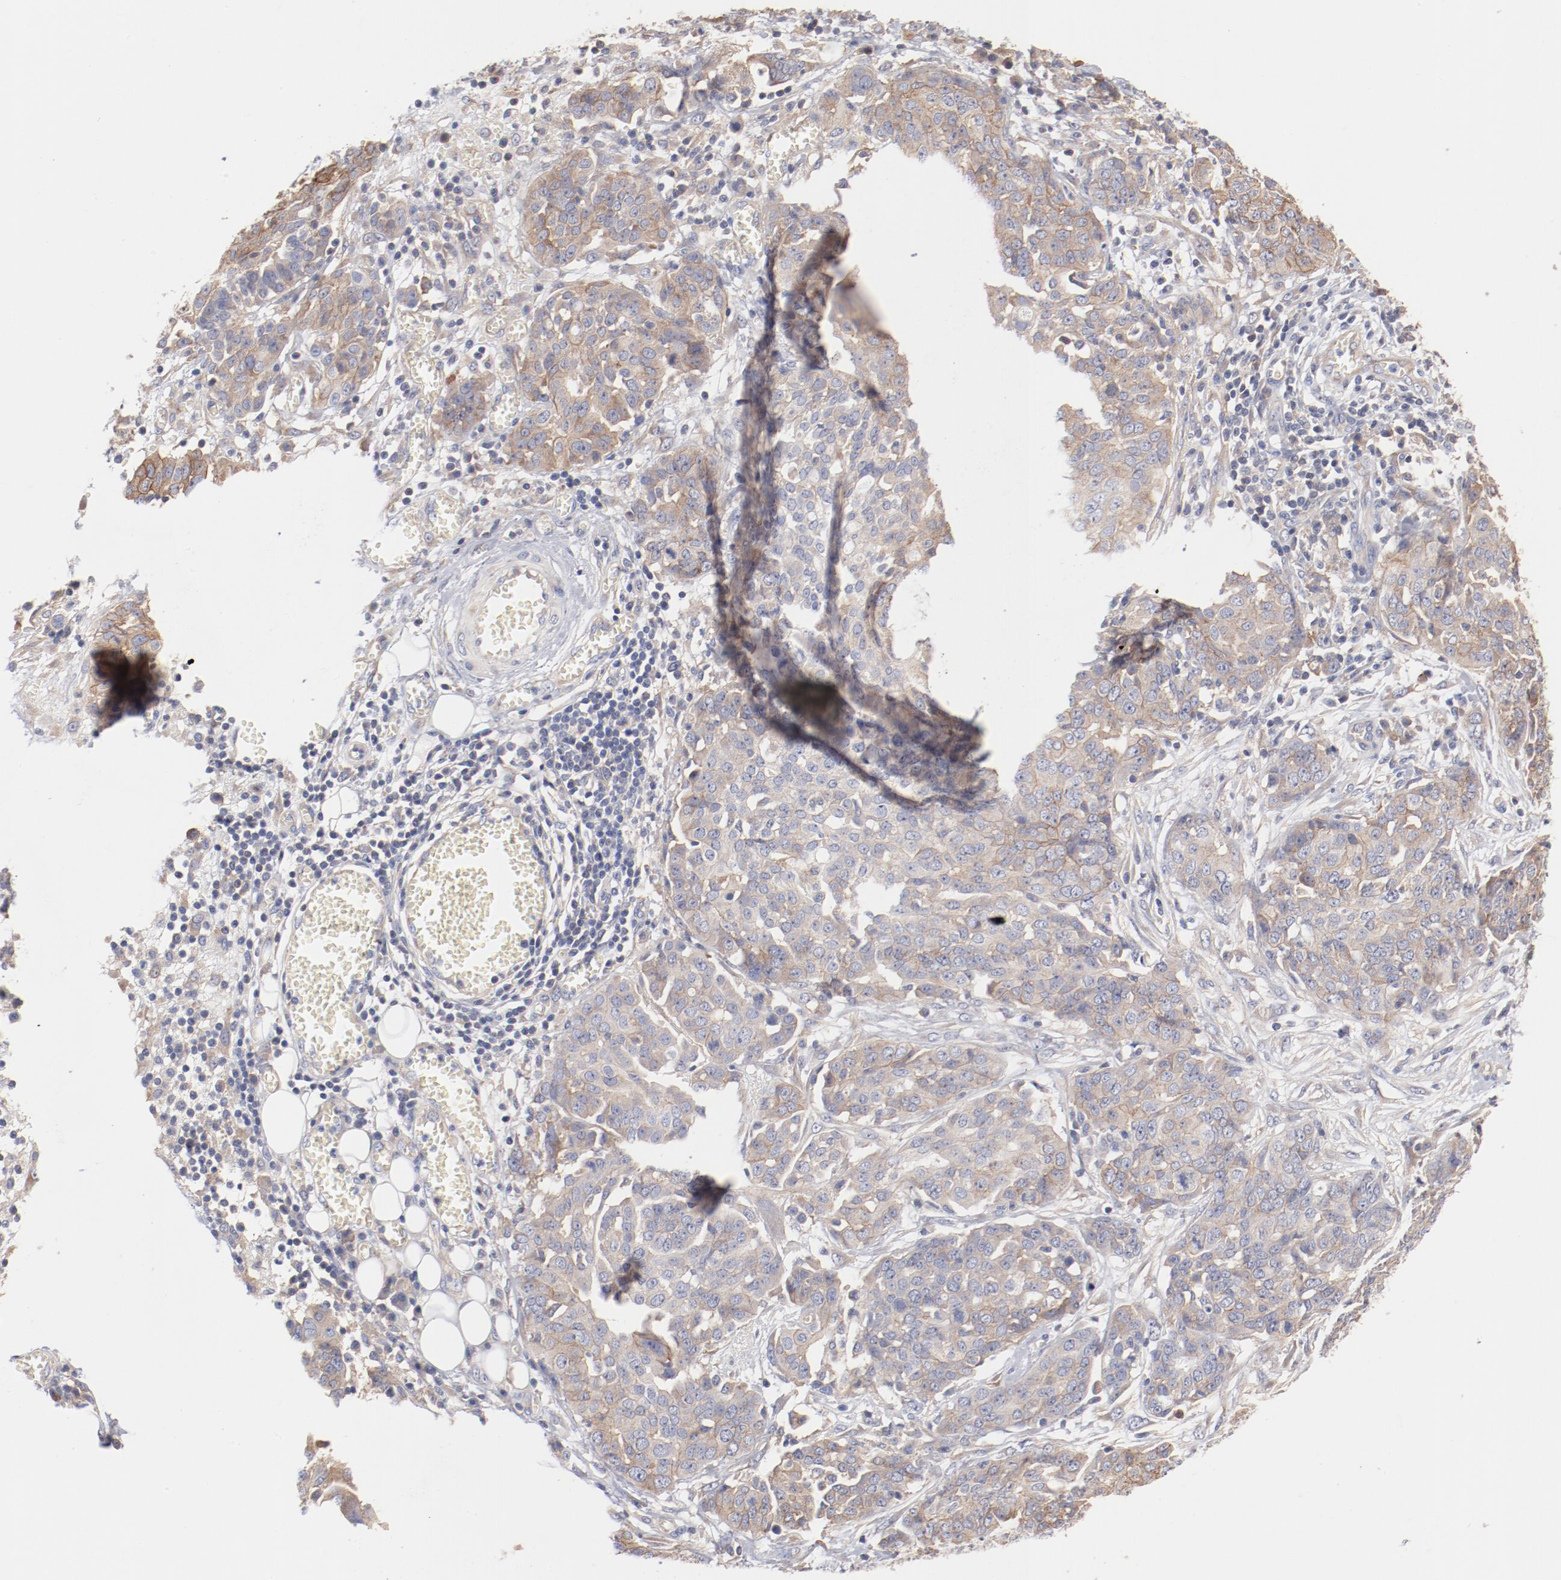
{"staining": {"intensity": "weak", "quantity": ">75%", "location": "cytoplasmic/membranous"}, "tissue": "ovarian cancer", "cell_type": "Tumor cells", "image_type": "cancer", "snomed": [{"axis": "morphology", "description": "Cystadenocarcinoma, serous, NOS"}, {"axis": "topography", "description": "Soft tissue"}, {"axis": "topography", "description": "Ovary"}], "caption": "Immunohistochemistry (IHC) staining of ovarian serous cystadenocarcinoma, which reveals low levels of weak cytoplasmic/membranous positivity in about >75% of tumor cells indicating weak cytoplasmic/membranous protein expression. The staining was performed using DAB (3,3'-diaminobenzidine) (brown) for protein detection and nuclei were counterstained in hematoxylin (blue).", "gene": "SETD3", "patient": {"sex": "female", "age": 57}}